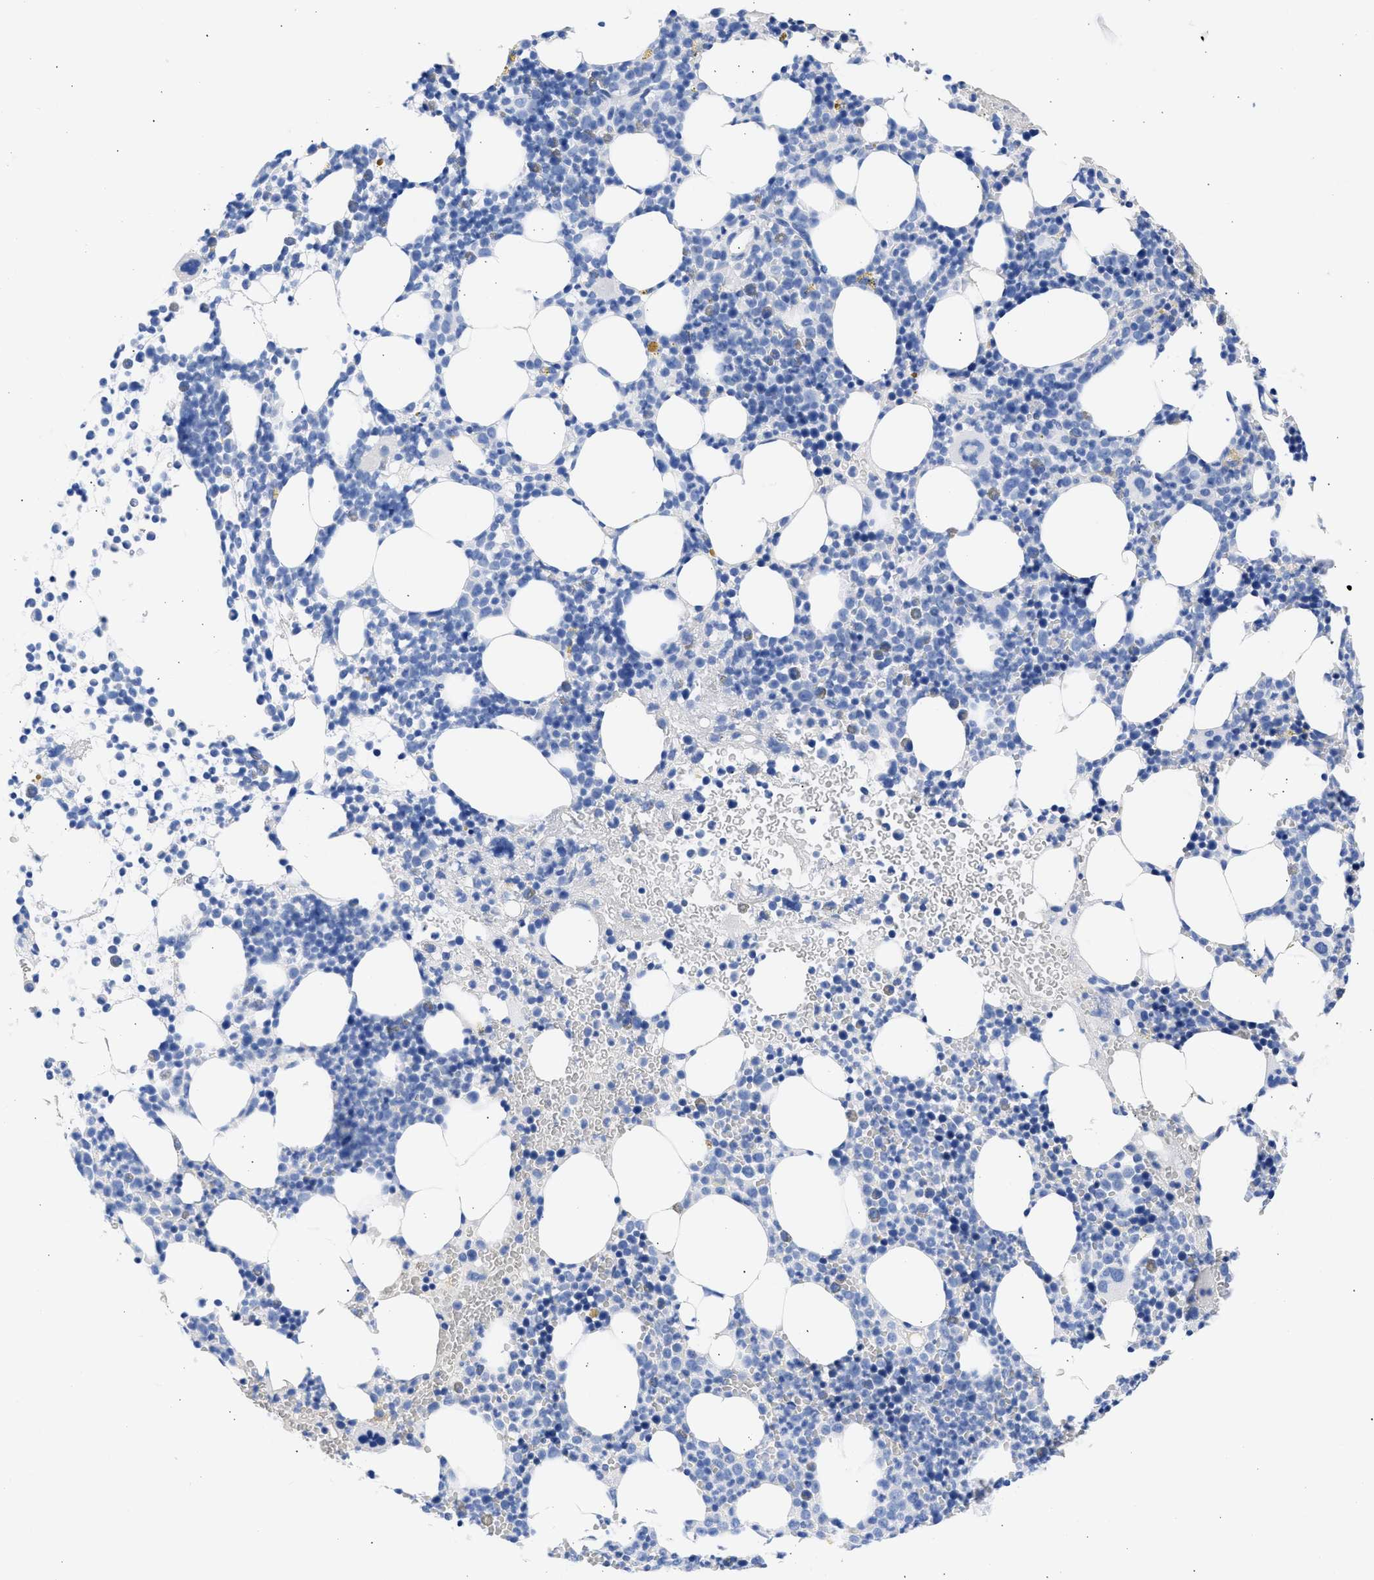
{"staining": {"intensity": "negative", "quantity": "none", "location": "none"}, "tissue": "bone marrow", "cell_type": "Hematopoietic cells", "image_type": "normal", "snomed": [{"axis": "morphology", "description": "Normal tissue, NOS"}, {"axis": "morphology", "description": "Inflammation, NOS"}, {"axis": "topography", "description": "Bone marrow"}], "caption": "The image demonstrates no significant positivity in hematopoietic cells of bone marrow. (DAB (3,3'-diaminobenzidine) immunohistochemistry (IHC) visualized using brightfield microscopy, high magnification).", "gene": "RSPH1", "patient": {"sex": "female", "age": 67}}